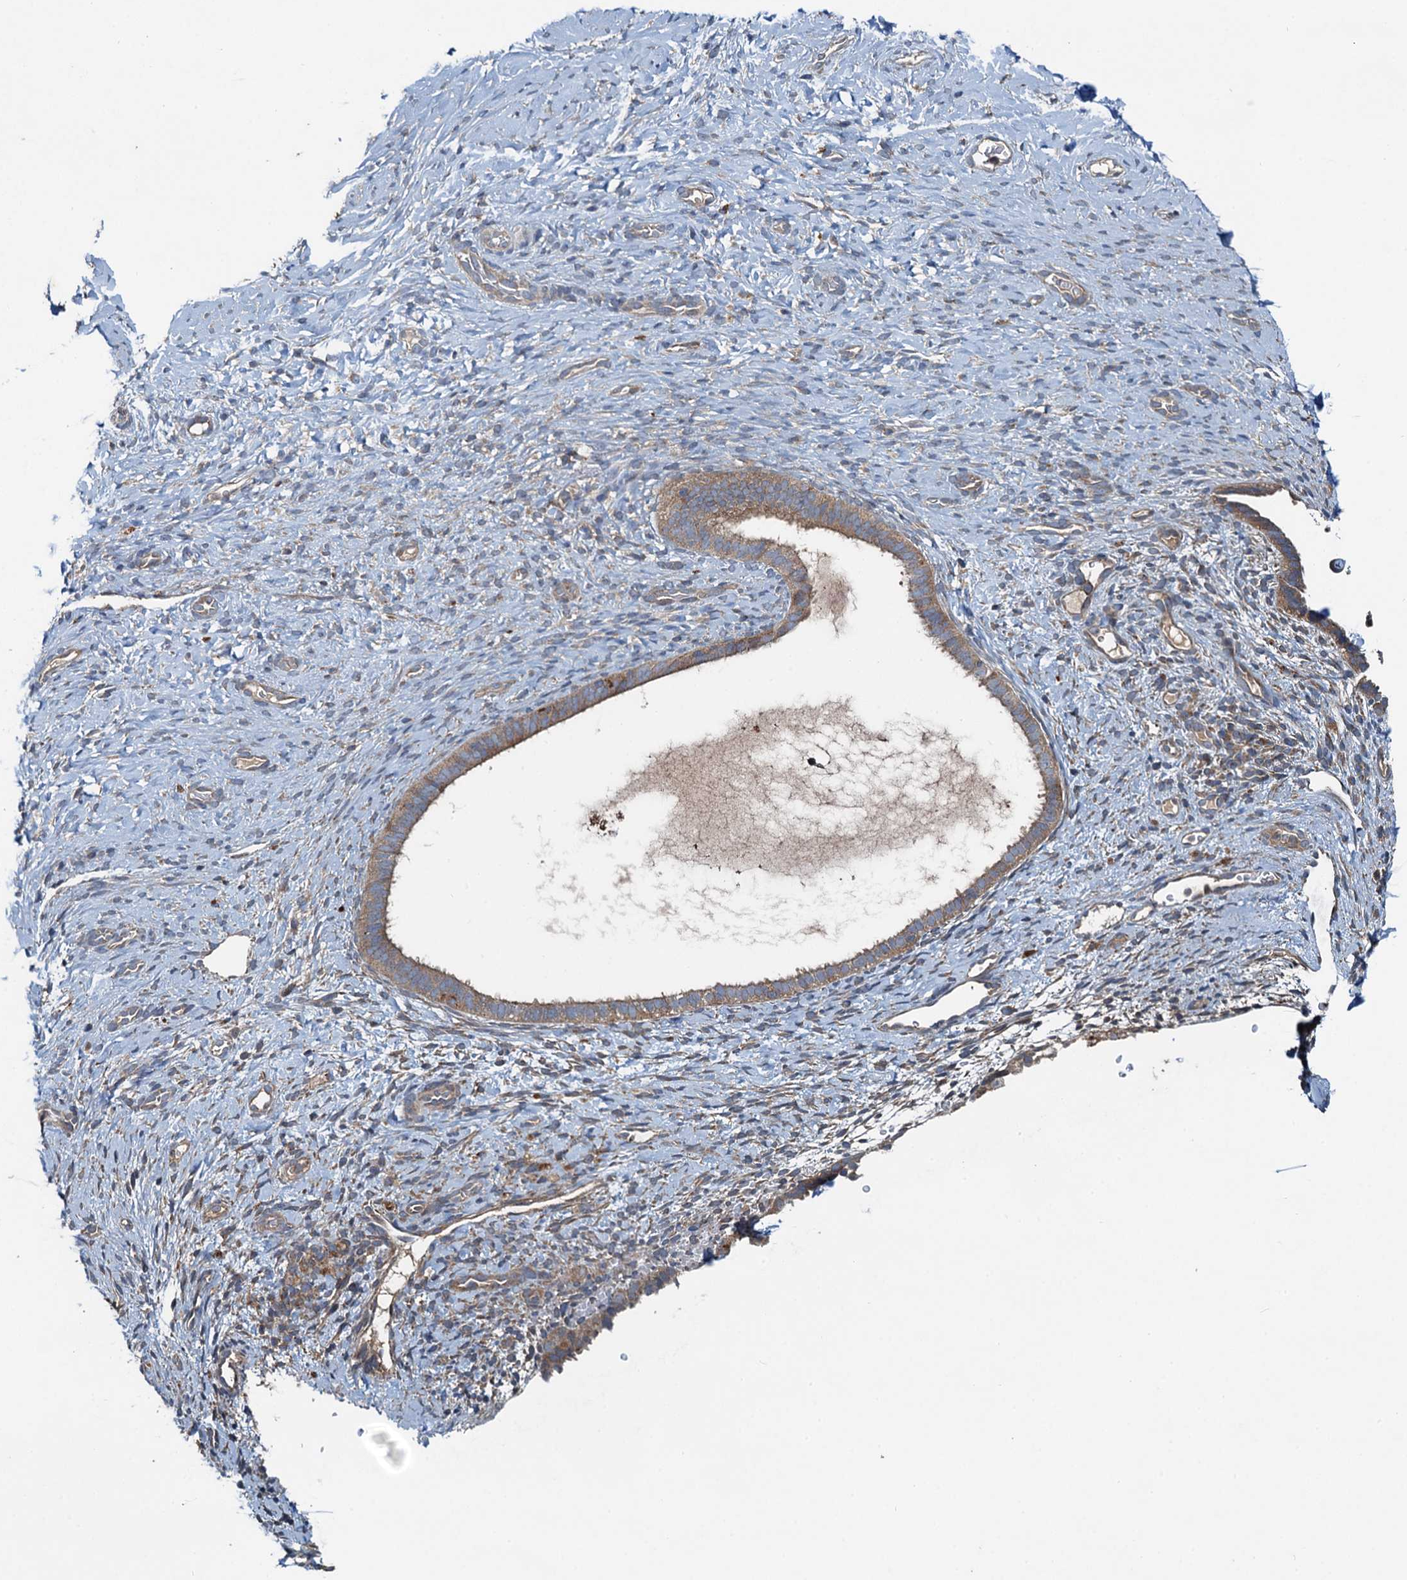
{"staining": {"intensity": "negative", "quantity": "none", "location": "none"}, "tissue": "endometrium", "cell_type": "Cells in endometrial stroma", "image_type": "normal", "snomed": [{"axis": "morphology", "description": "Normal tissue, NOS"}, {"axis": "topography", "description": "Endometrium"}], "caption": "A photomicrograph of endometrium stained for a protein exhibits no brown staining in cells in endometrial stroma. (IHC, brightfield microscopy, high magnification).", "gene": "EFL1", "patient": {"sex": "female", "age": 65}}